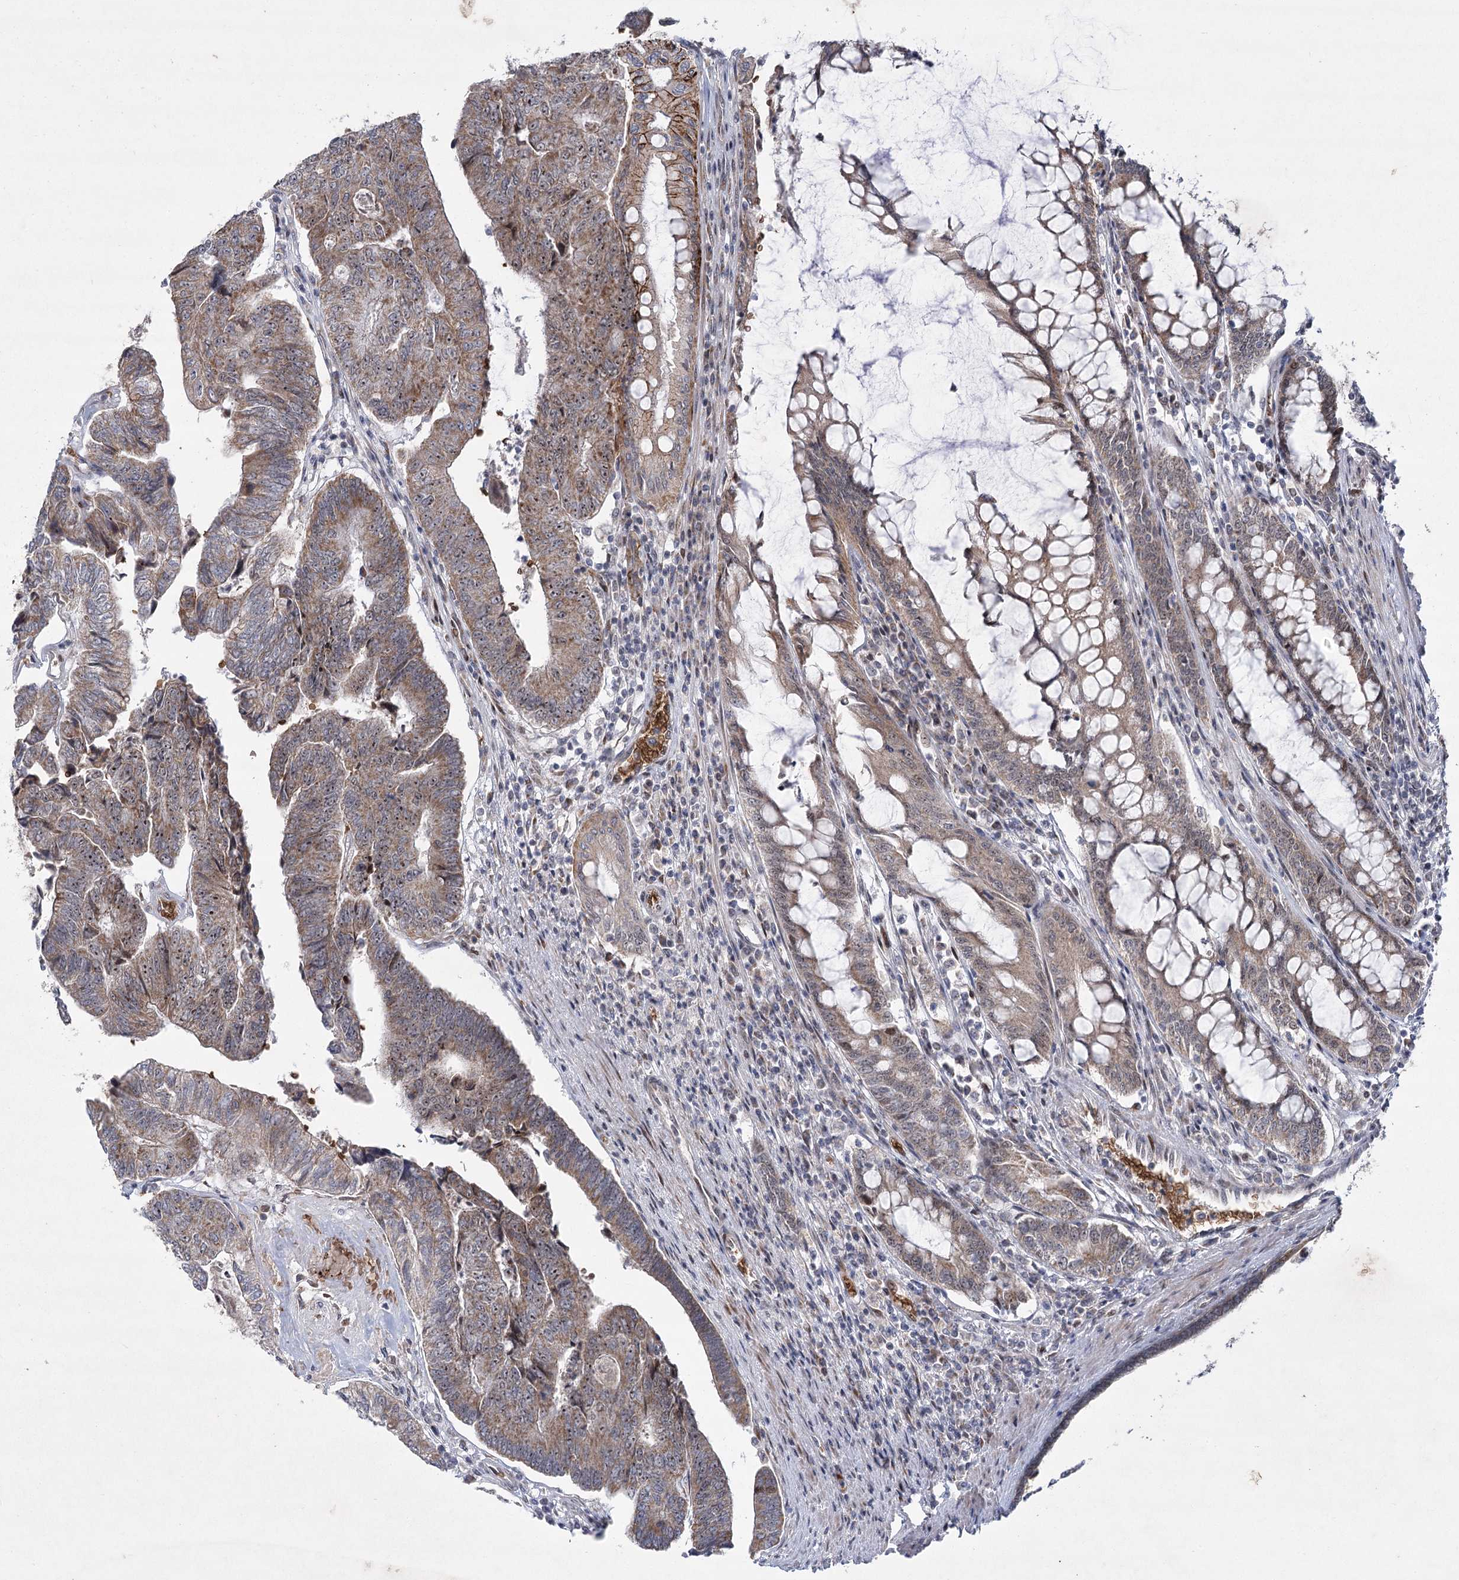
{"staining": {"intensity": "moderate", "quantity": ">75%", "location": "cytoplasmic/membranous,nuclear"}, "tissue": "colorectal cancer", "cell_type": "Tumor cells", "image_type": "cancer", "snomed": [{"axis": "morphology", "description": "Adenocarcinoma, NOS"}, {"axis": "topography", "description": "Colon"}], "caption": "A brown stain highlights moderate cytoplasmic/membranous and nuclear staining of a protein in colorectal adenocarcinoma tumor cells. The staining is performed using DAB brown chromogen to label protein expression. The nuclei are counter-stained blue using hematoxylin.", "gene": "NSMCE4A", "patient": {"sex": "female", "age": 67}}